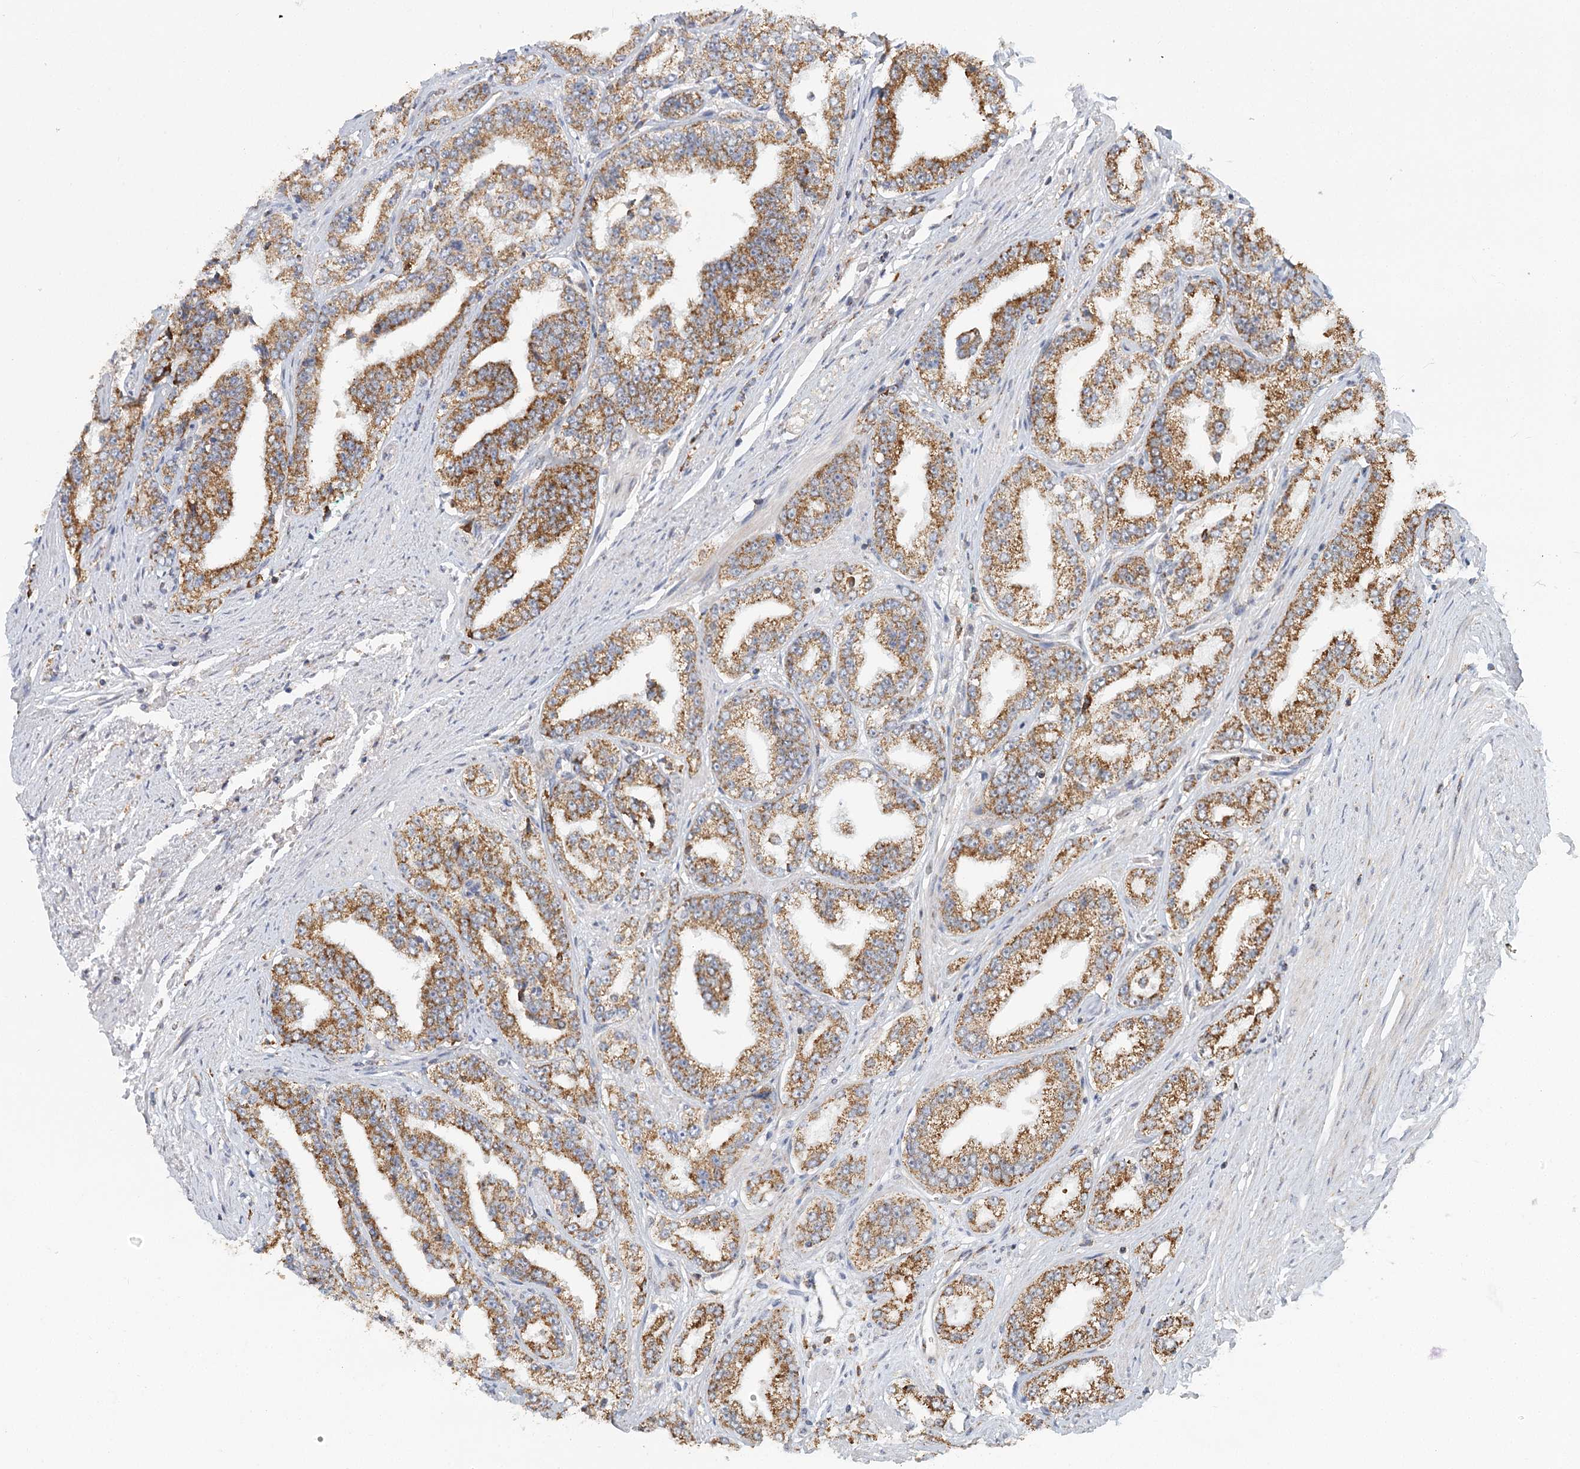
{"staining": {"intensity": "moderate", "quantity": ">75%", "location": "cytoplasmic/membranous"}, "tissue": "prostate cancer", "cell_type": "Tumor cells", "image_type": "cancer", "snomed": [{"axis": "morphology", "description": "Adenocarcinoma, High grade"}, {"axis": "topography", "description": "Prostate"}], "caption": "This photomicrograph exhibits high-grade adenocarcinoma (prostate) stained with immunohistochemistry (IHC) to label a protein in brown. The cytoplasmic/membranous of tumor cells show moderate positivity for the protein. Nuclei are counter-stained blue.", "gene": "TAS1R1", "patient": {"sex": "male", "age": 71}}